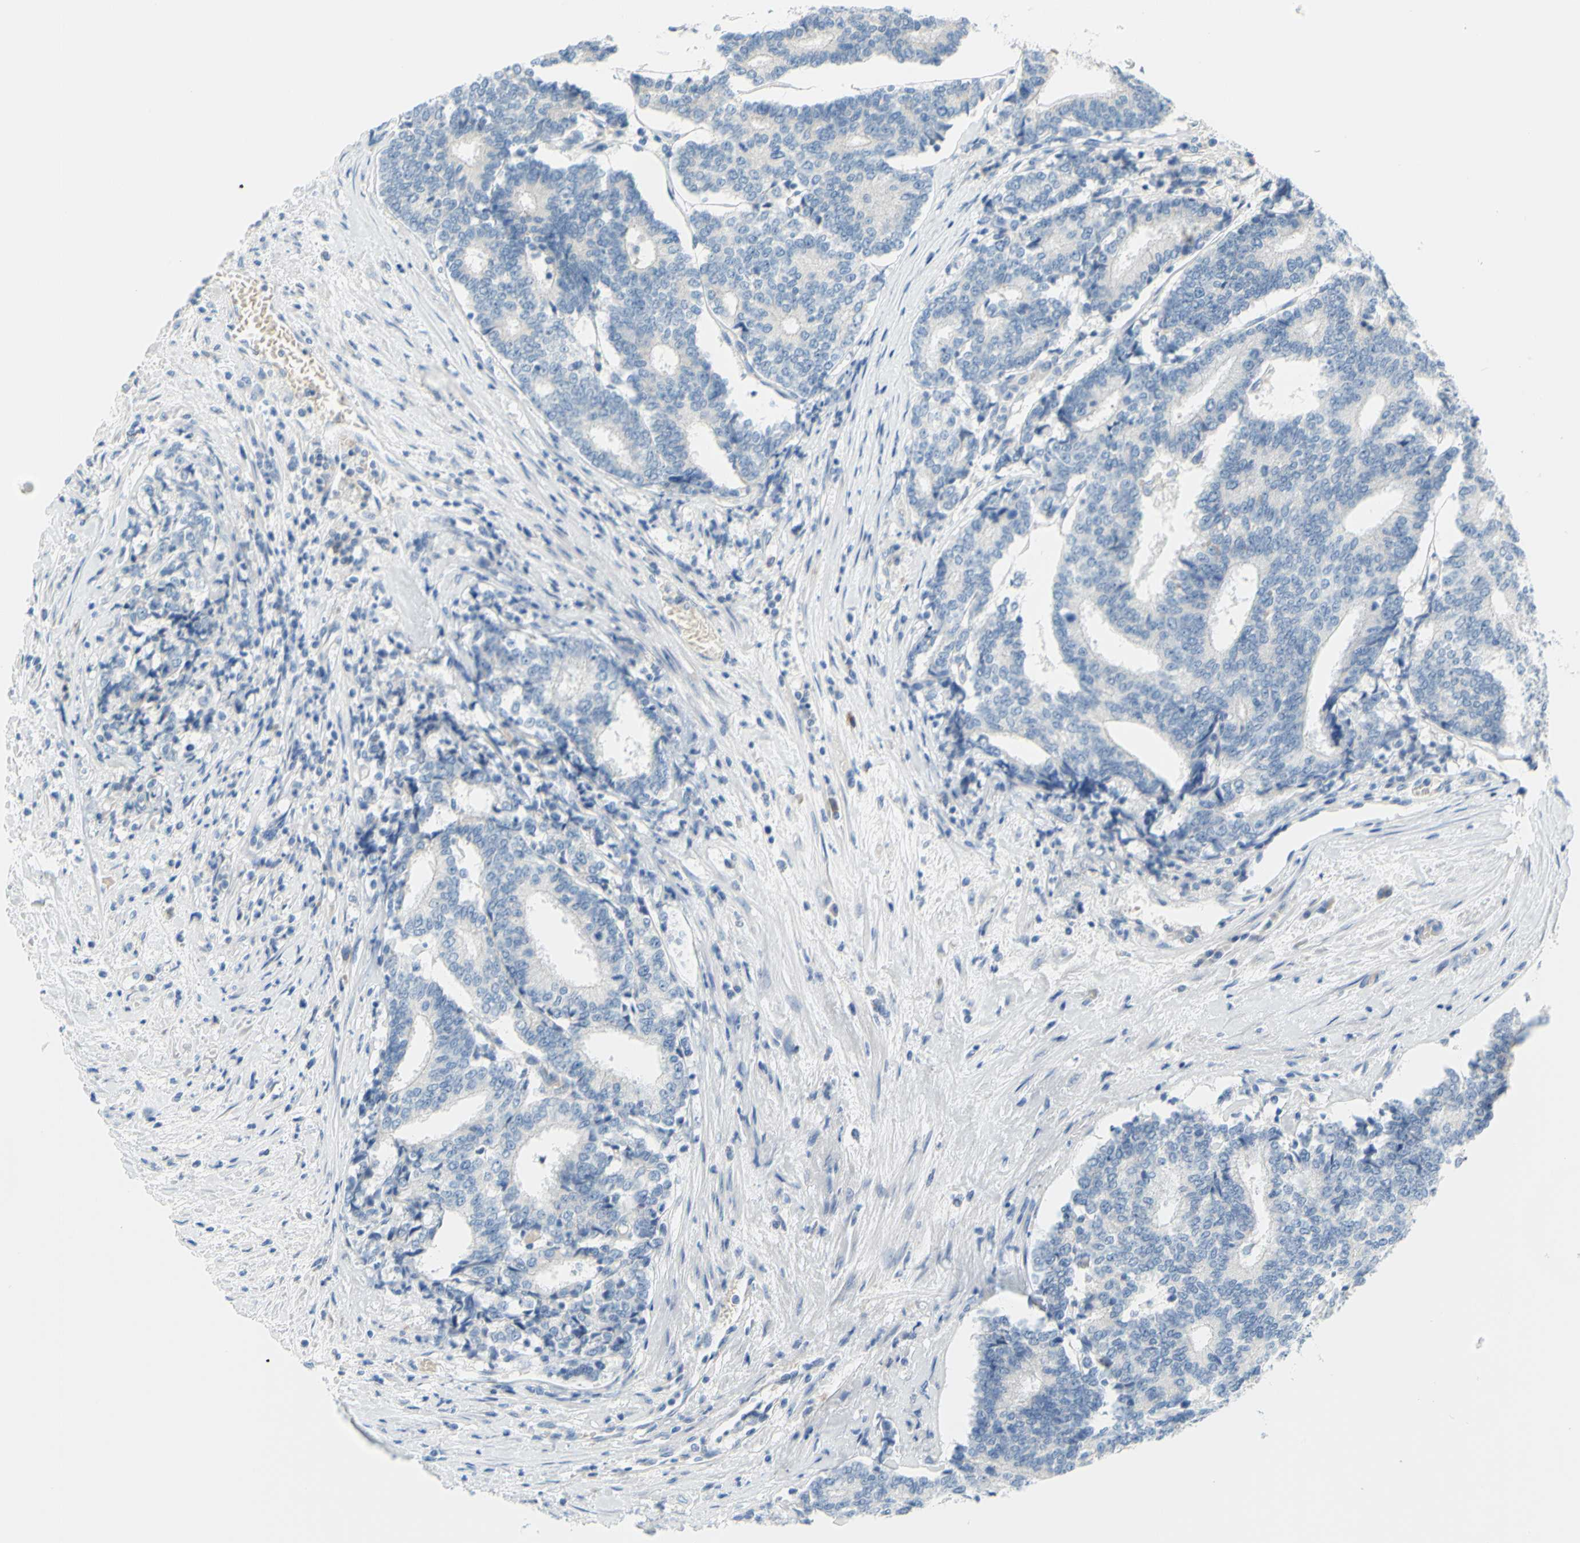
{"staining": {"intensity": "negative", "quantity": "none", "location": "none"}, "tissue": "prostate cancer", "cell_type": "Tumor cells", "image_type": "cancer", "snomed": [{"axis": "morphology", "description": "Normal tissue, NOS"}, {"axis": "morphology", "description": "Adenocarcinoma, High grade"}, {"axis": "topography", "description": "Prostate"}, {"axis": "topography", "description": "Seminal veicle"}], "caption": "Tumor cells are negative for brown protein staining in prostate cancer.", "gene": "DCT", "patient": {"sex": "male", "age": 55}}